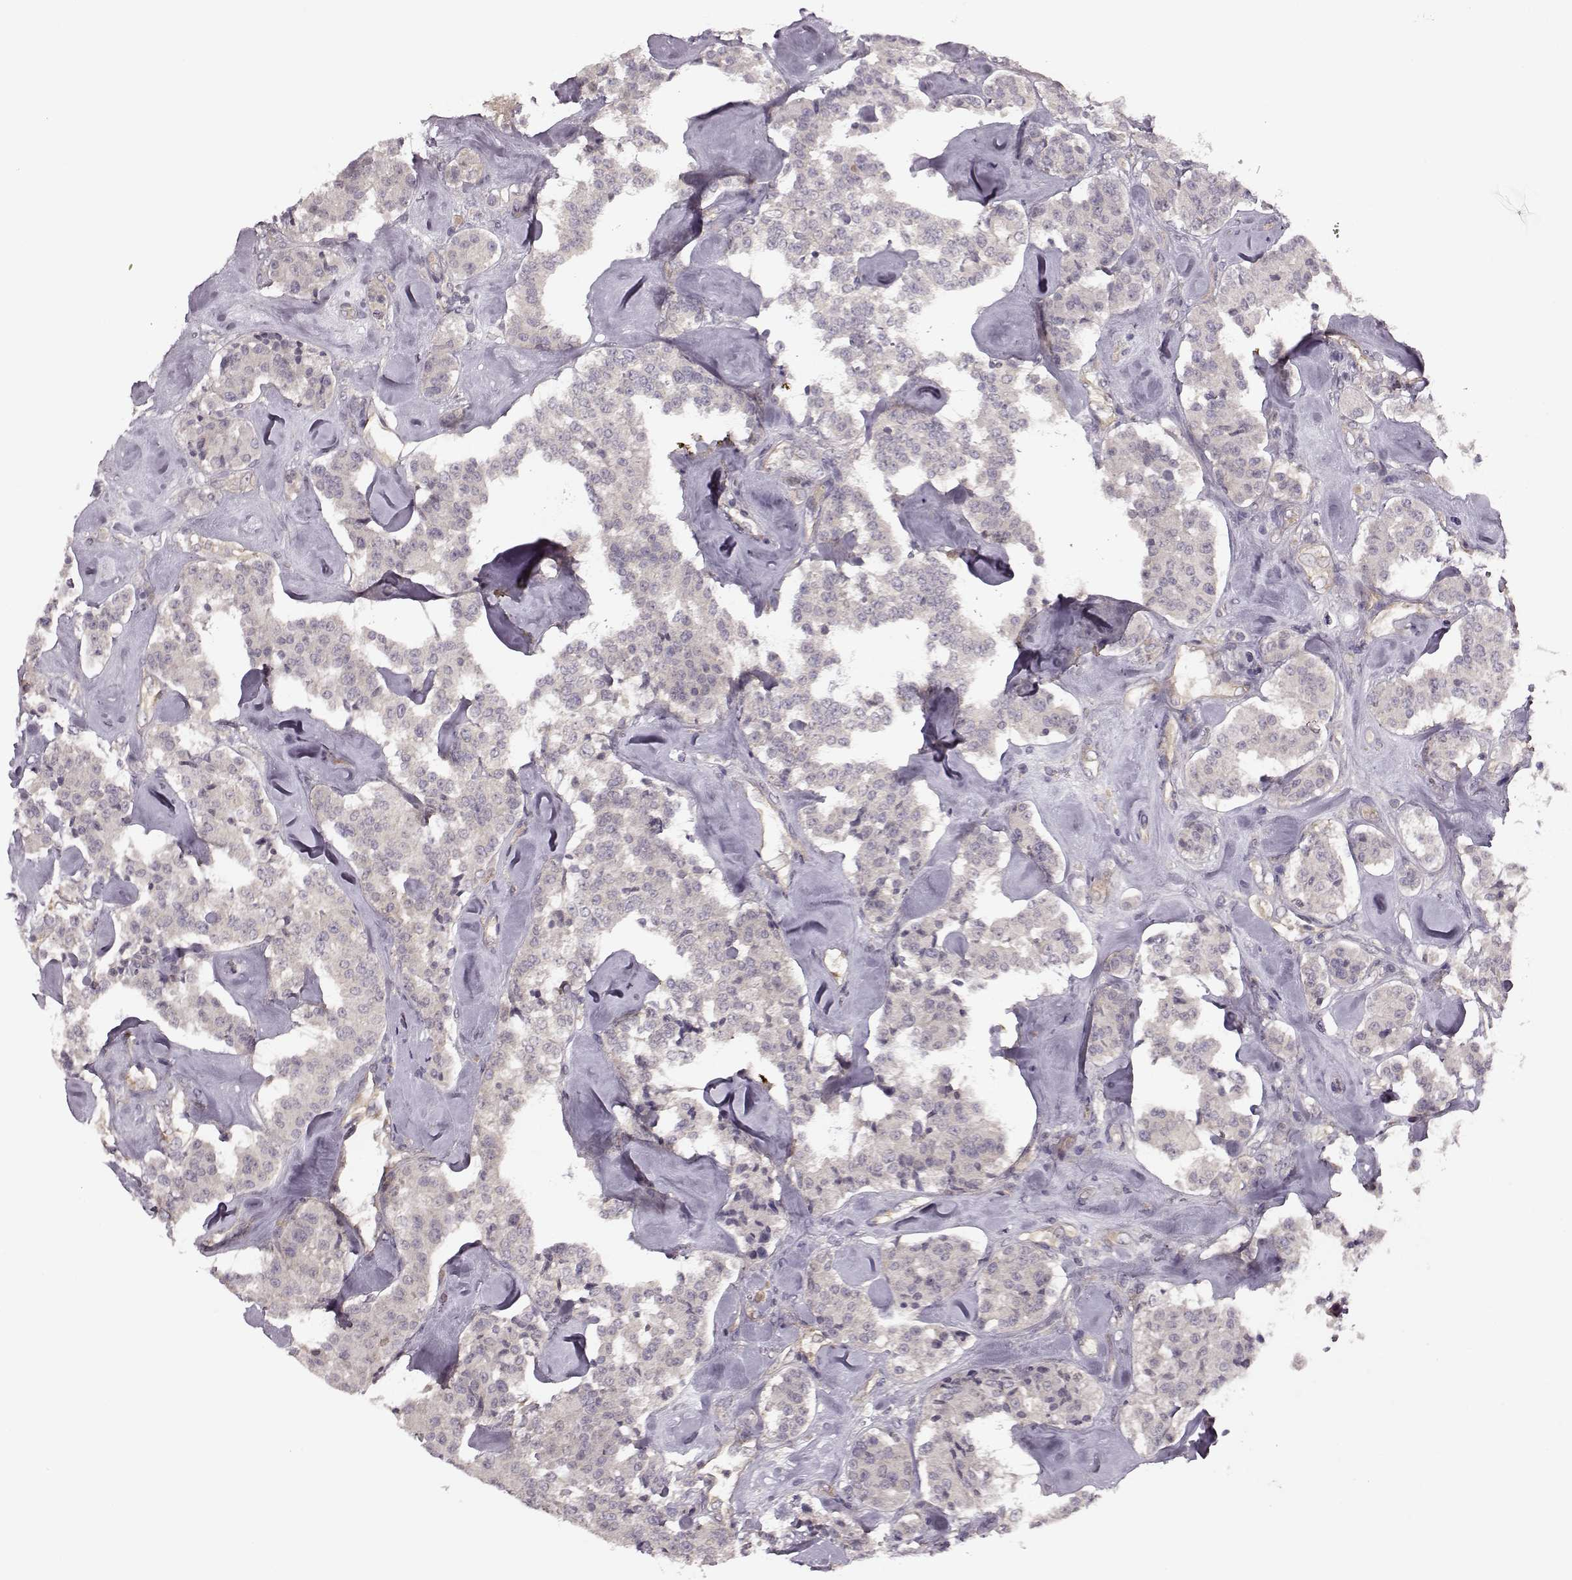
{"staining": {"intensity": "negative", "quantity": "none", "location": "none"}, "tissue": "carcinoid", "cell_type": "Tumor cells", "image_type": "cancer", "snomed": [{"axis": "morphology", "description": "Carcinoid, malignant, NOS"}, {"axis": "topography", "description": "Pancreas"}], "caption": "Tumor cells are negative for protein expression in human malignant carcinoid.", "gene": "SLAIN2", "patient": {"sex": "male", "age": 41}}